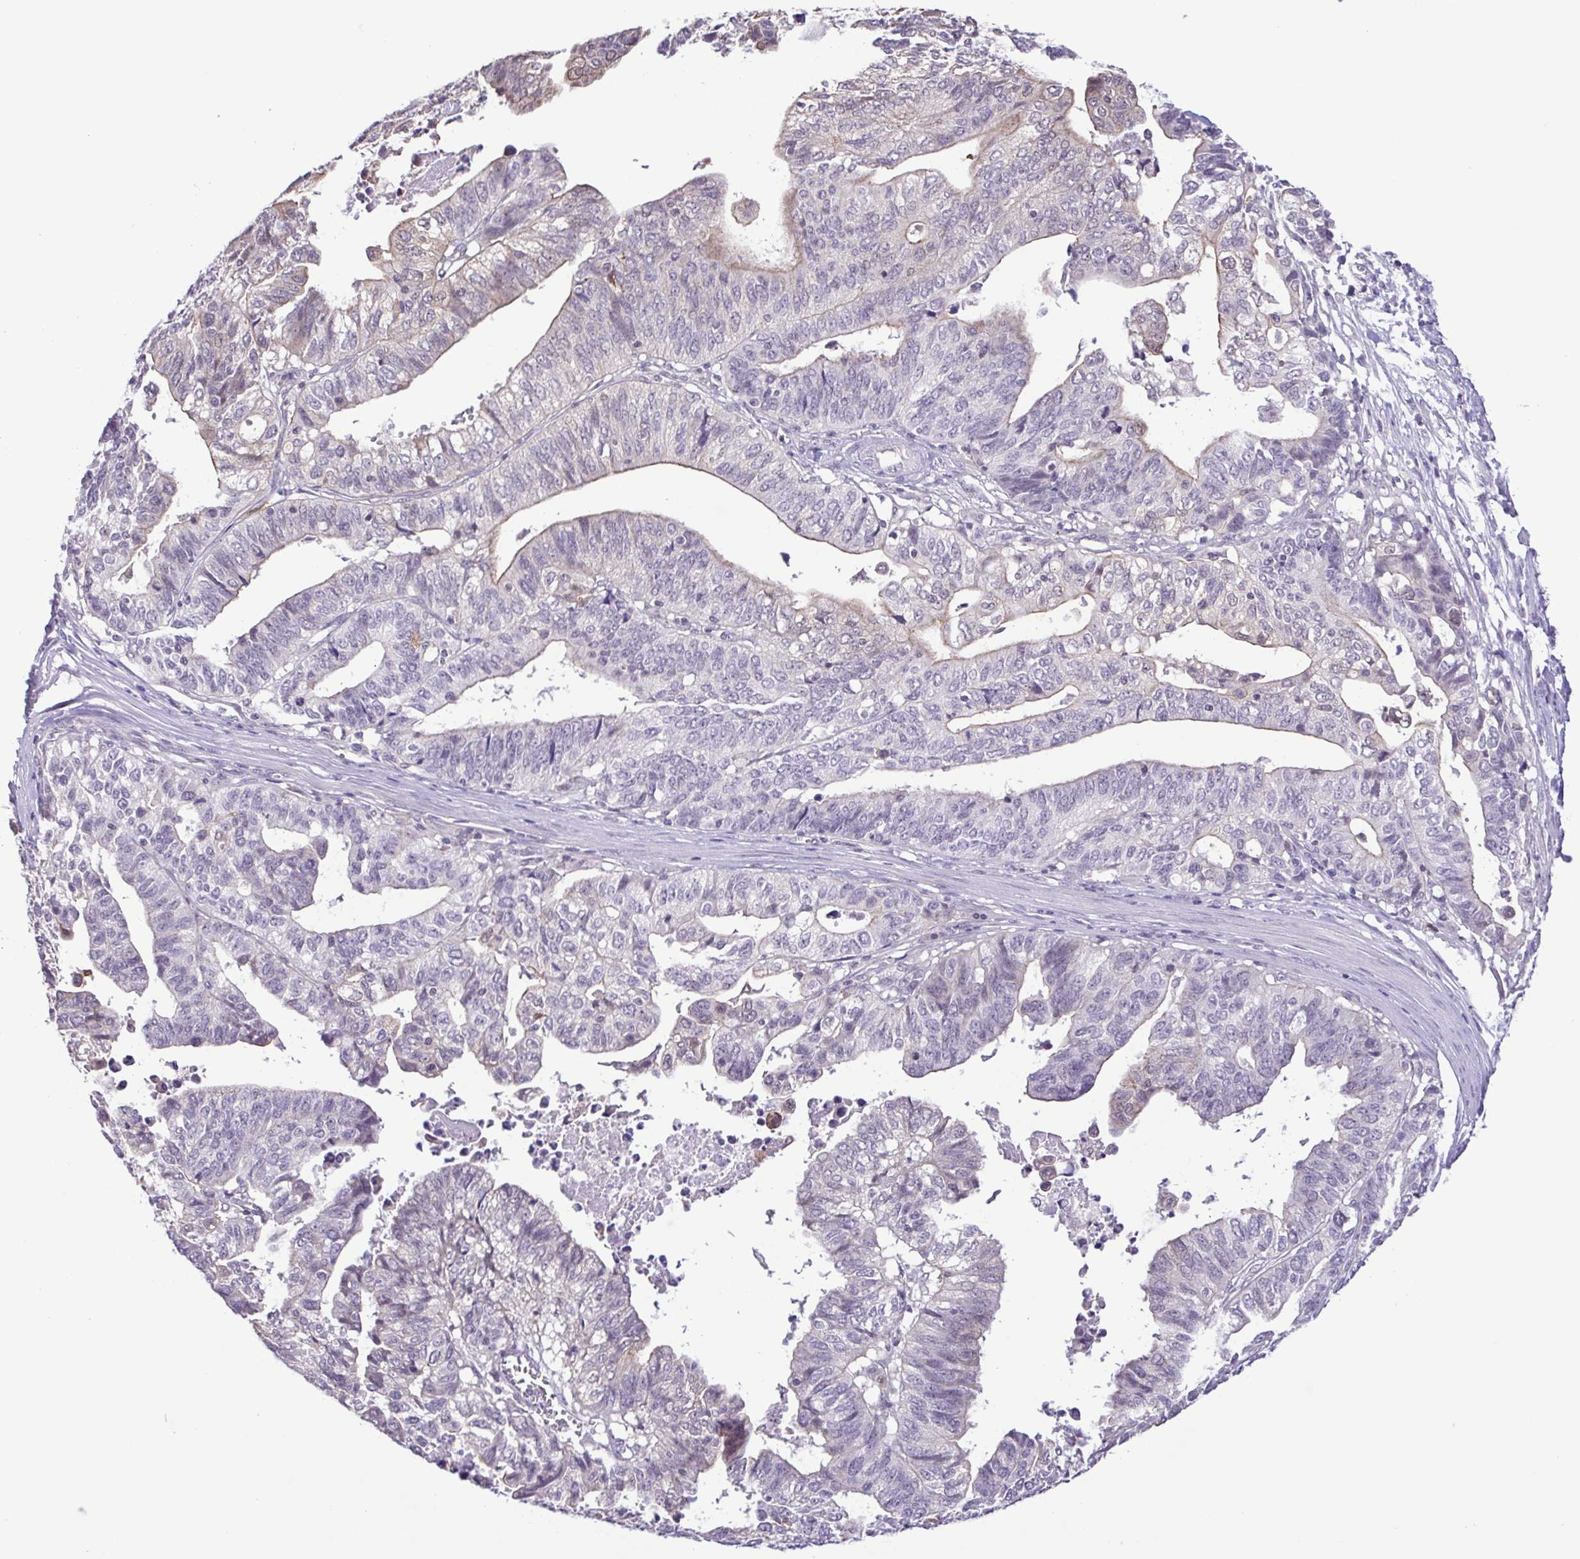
{"staining": {"intensity": "negative", "quantity": "none", "location": "none"}, "tissue": "stomach cancer", "cell_type": "Tumor cells", "image_type": "cancer", "snomed": [{"axis": "morphology", "description": "Adenocarcinoma, NOS"}, {"axis": "topography", "description": "Stomach, upper"}], "caption": "IHC micrograph of stomach cancer stained for a protein (brown), which displays no positivity in tumor cells.", "gene": "IL1RN", "patient": {"sex": "female", "age": 67}}